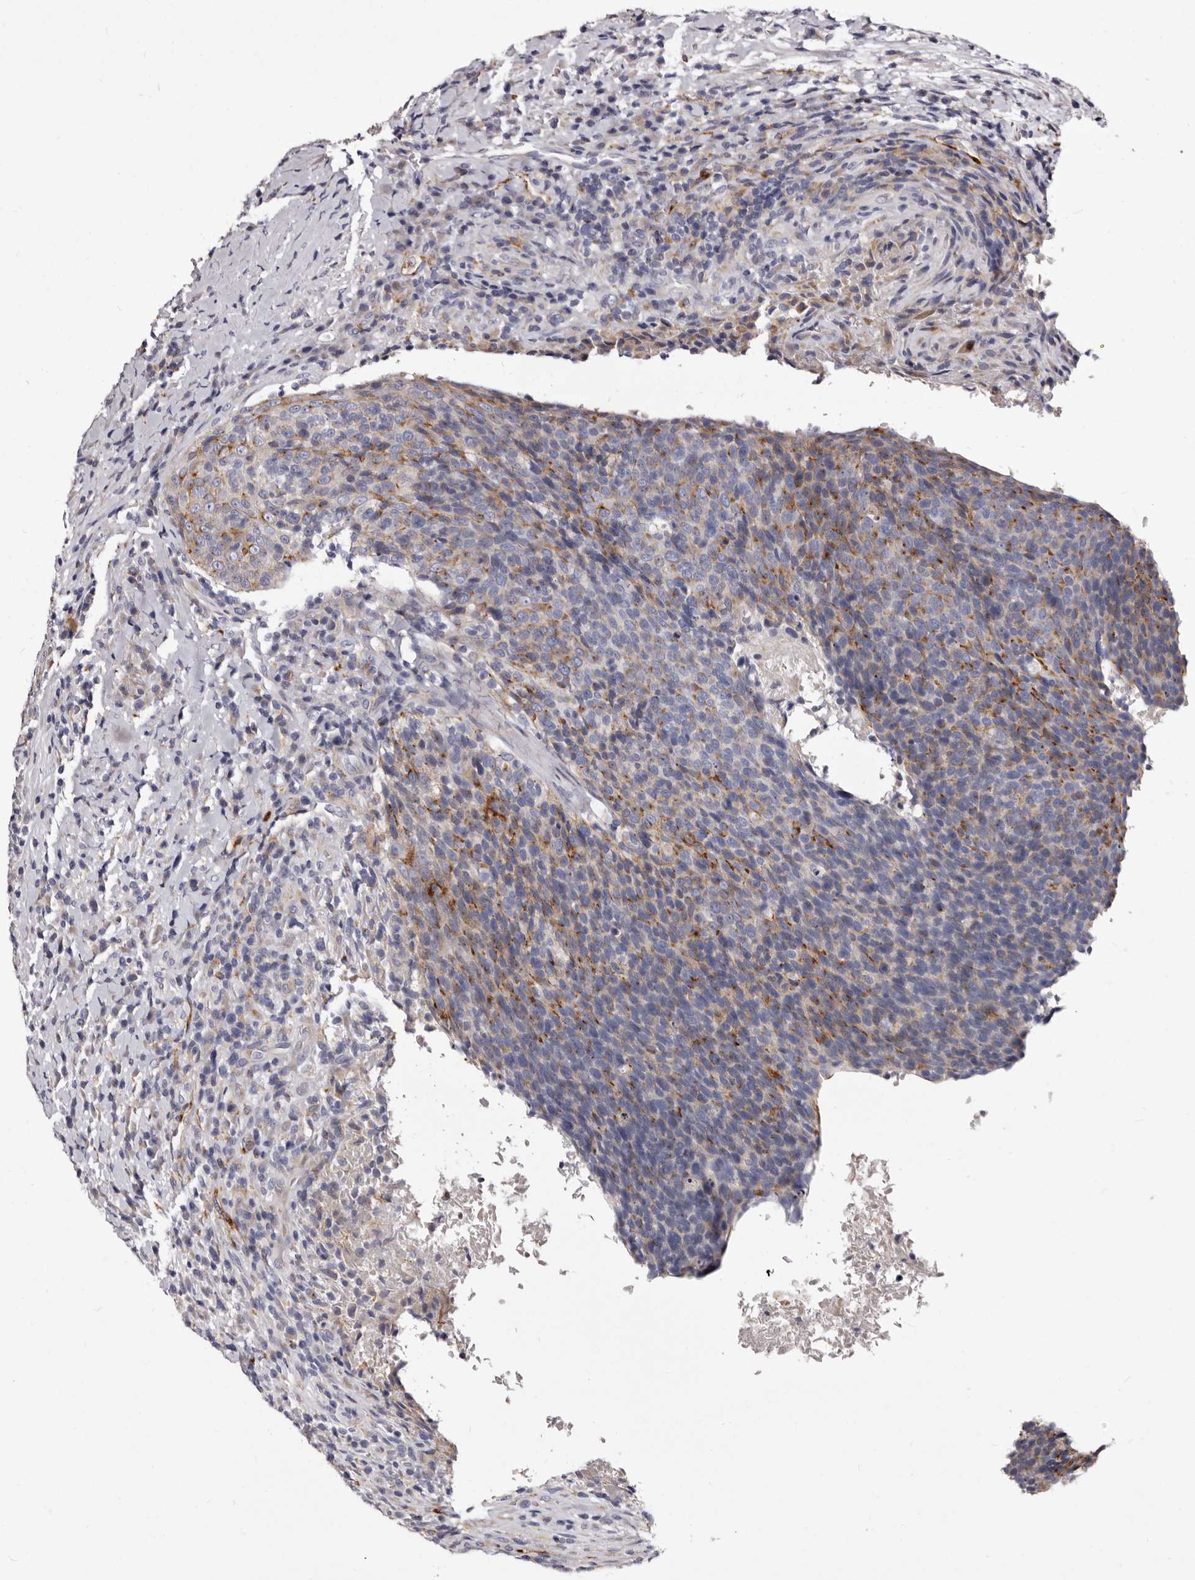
{"staining": {"intensity": "moderate", "quantity": "<25%", "location": "cytoplasmic/membranous"}, "tissue": "head and neck cancer", "cell_type": "Tumor cells", "image_type": "cancer", "snomed": [{"axis": "morphology", "description": "Squamous cell carcinoma, NOS"}, {"axis": "morphology", "description": "Squamous cell carcinoma, metastatic, NOS"}, {"axis": "topography", "description": "Lymph node"}, {"axis": "topography", "description": "Head-Neck"}], "caption": "Protein staining by immunohistochemistry reveals moderate cytoplasmic/membranous expression in approximately <25% of tumor cells in head and neck cancer.", "gene": "AUNIP", "patient": {"sex": "male", "age": 62}}